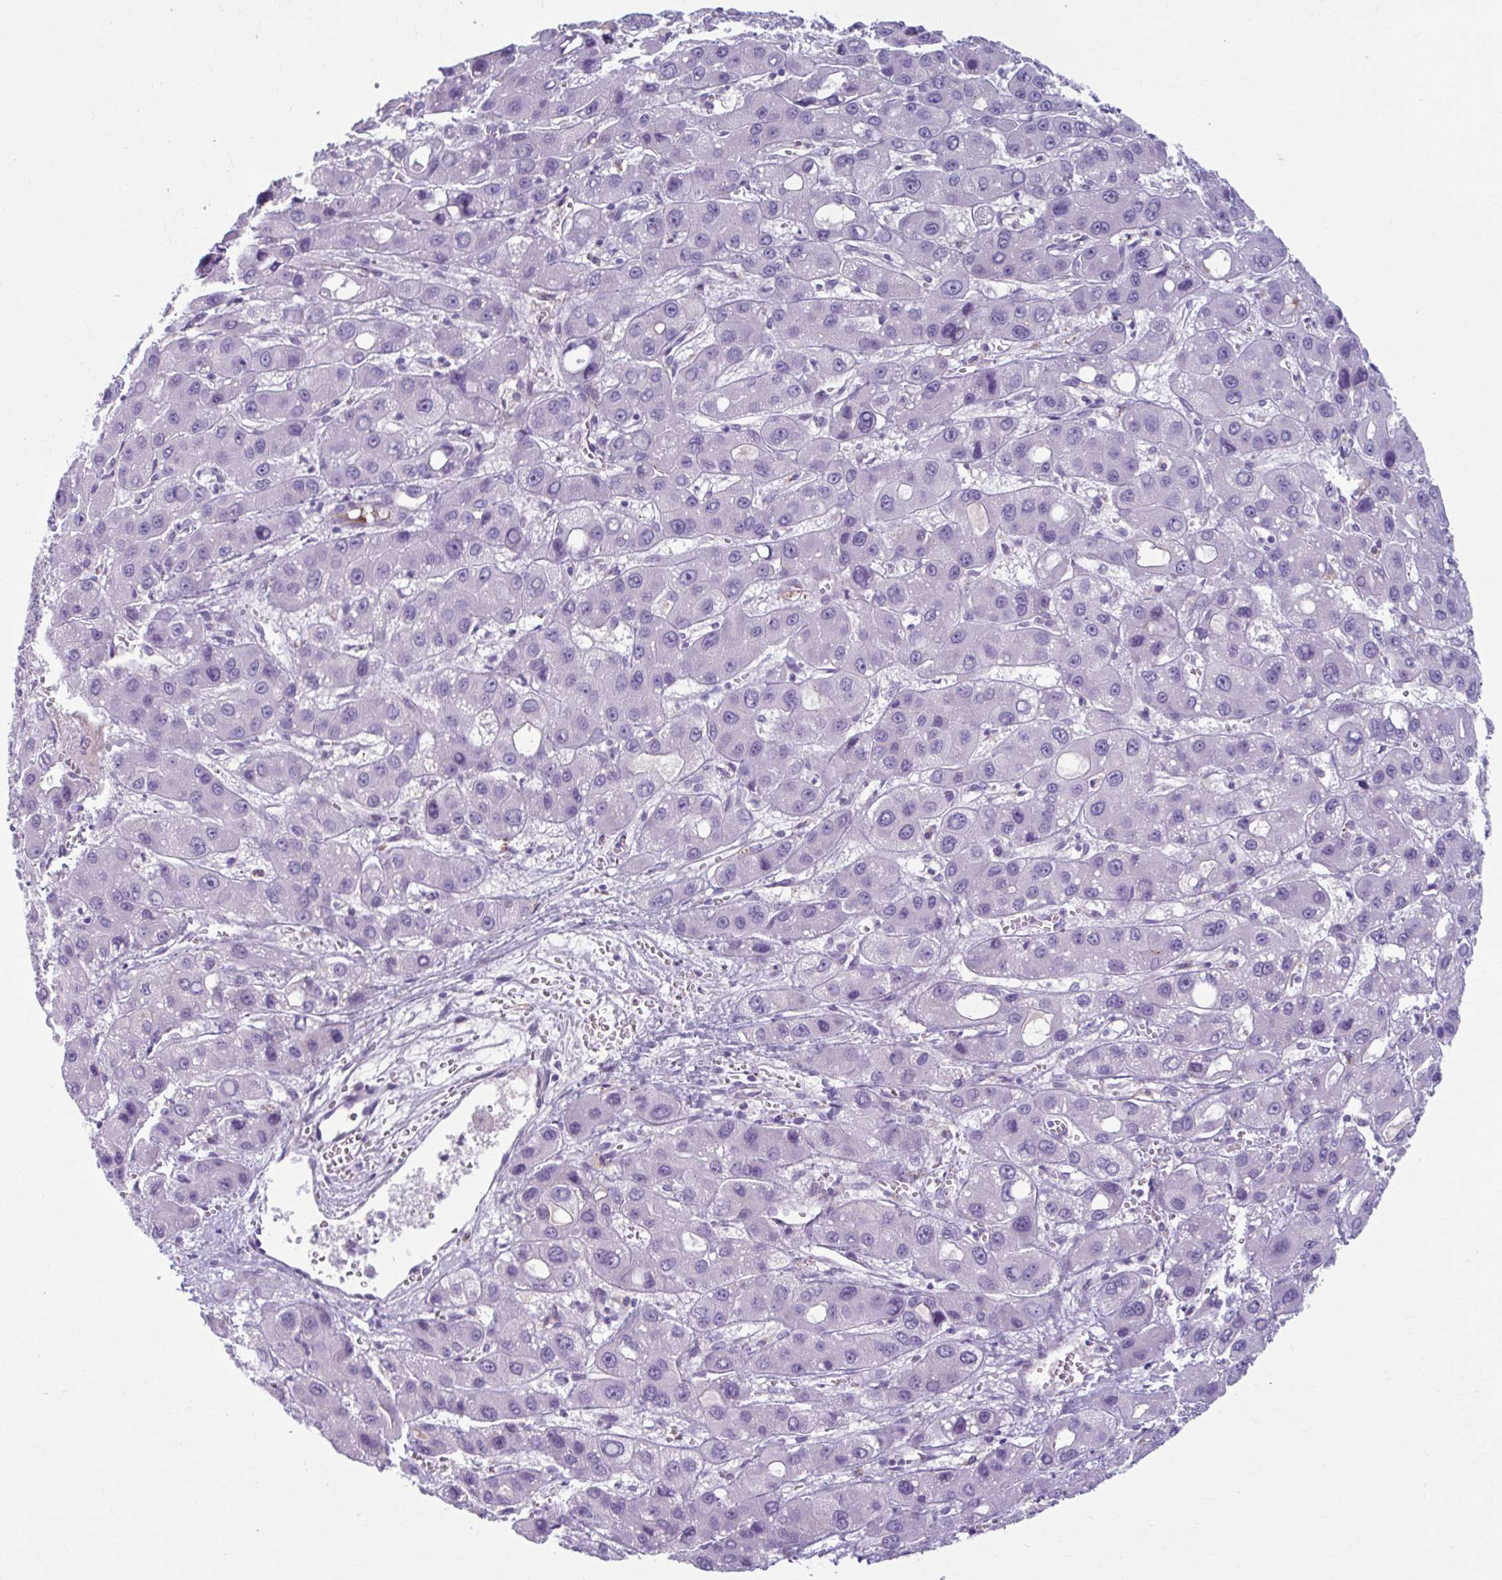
{"staining": {"intensity": "negative", "quantity": "none", "location": "none"}, "tissue": "liver cancer", "cell_type": "Tumor cells", "image_type": "cancer", "snomed": [{"axis": "morphology", "description": "Carcinoma, Hepatocellular, NOS"}, {"axis": "topography", "description": "Liver"}], "caption": "High power microscopy histopathology image of an immunohistochemistry image of liver cancer, revealing no significant staining in tumor cells.", "gene": "C12orf71", "patient": {"sex": "male", "age": 55}}